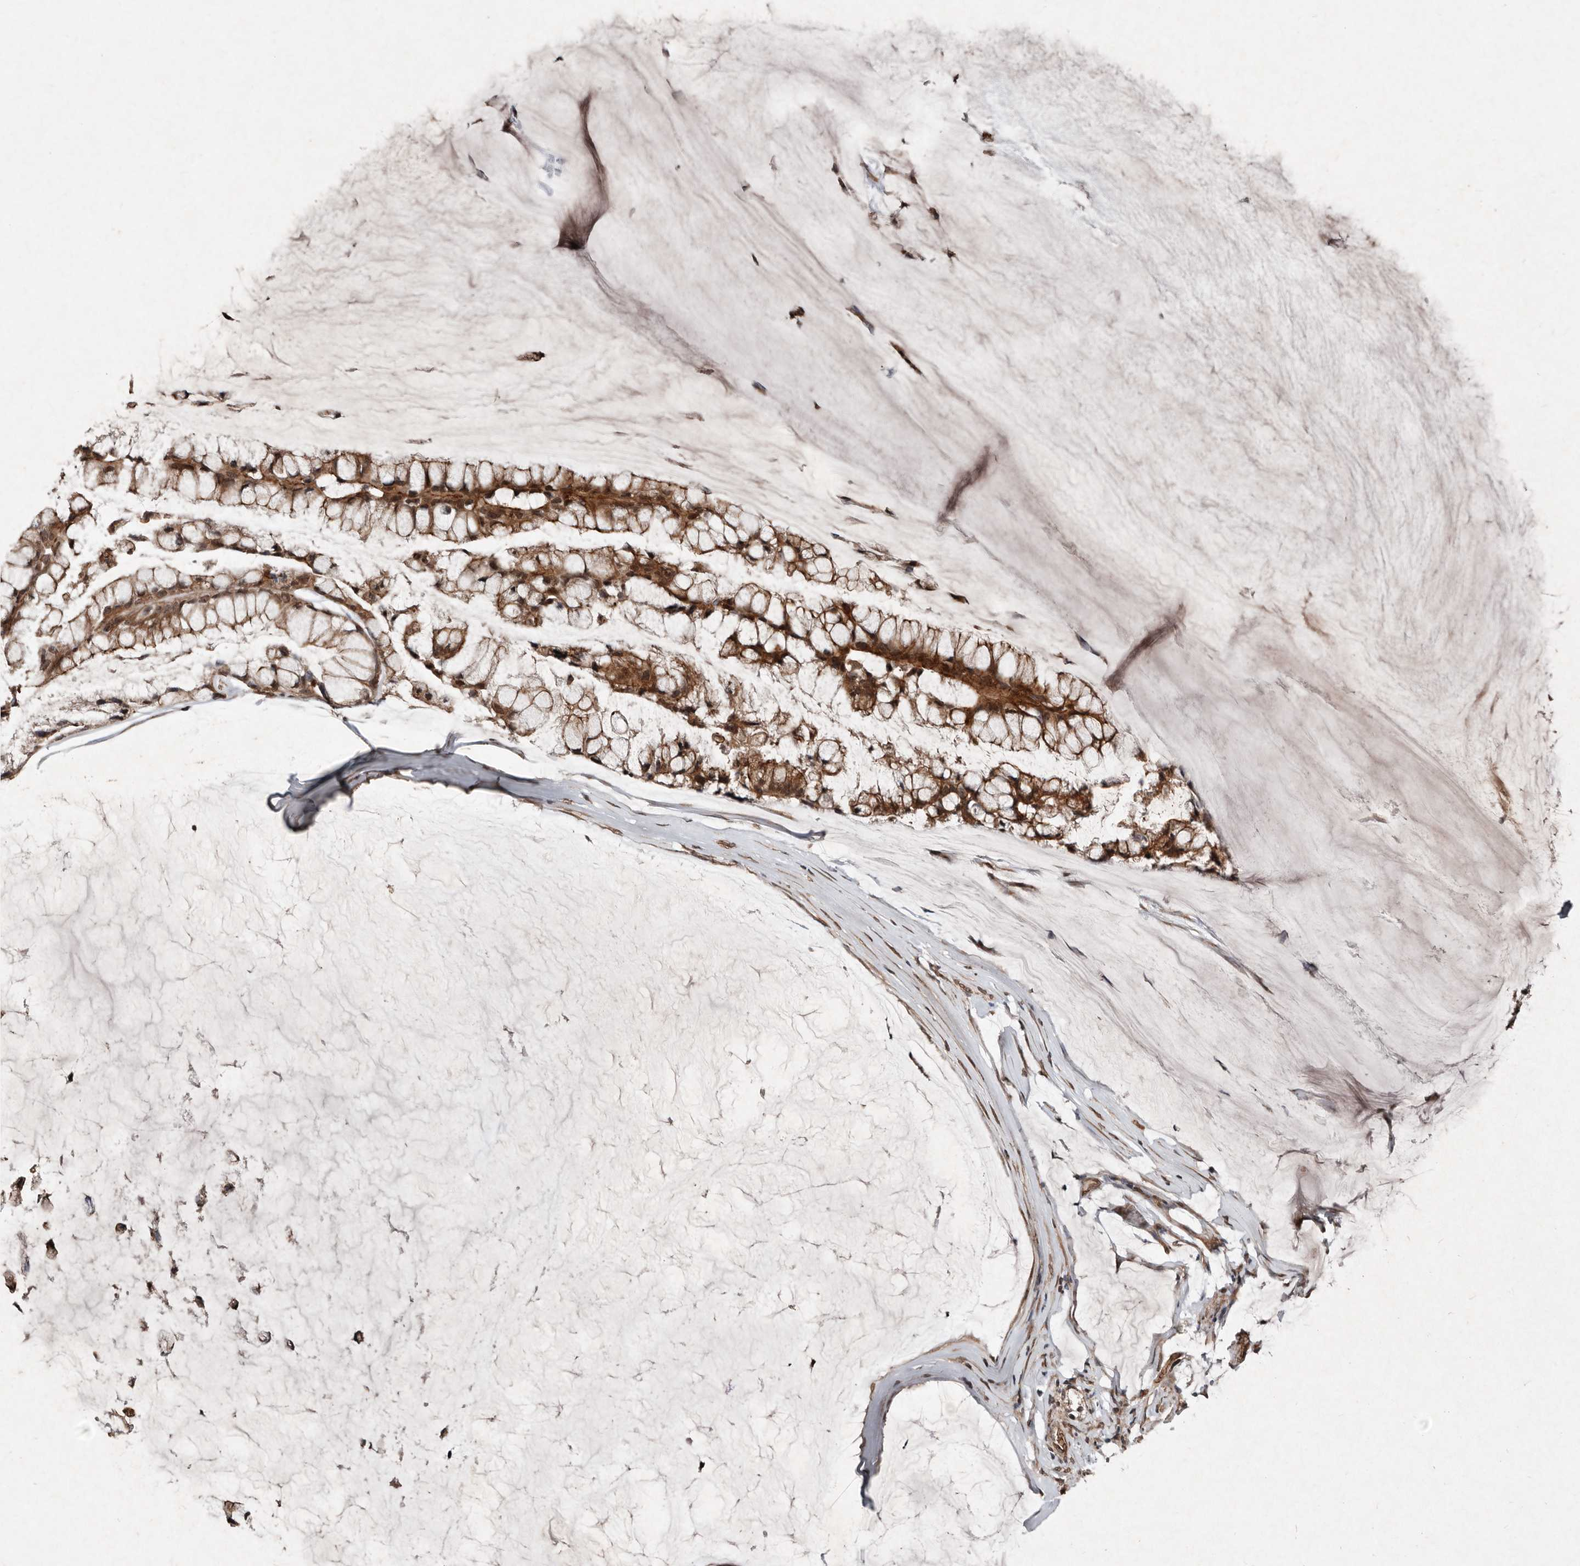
{"staining": {"intensity": "strong", "quantity": ">75%", "location": "cytoplasmic/membranous"}, "tissue": "ovarian cancer", "cell_type": "Tumor cells", "image_type": "cancer", "snomed": [{"axis": "morphology", "description": "Cystadenocarcinoma, mucinous, NOS"}, {"axis": "topography", "description": "Ovary"}], "caption": "Immunohistochemistry micrograph of neoplastic tissue: ovarian mucinous cystadenocarcinoma stained using immunohistochemistry shows high levels of strong protein expression localized specifically in the cytoplasmic/membranous of tumor cells, appearing as a cytoplasmic/membranous brown color.", "gene": "DIP2C", "patient": {"sex": "female", "age": 39}}